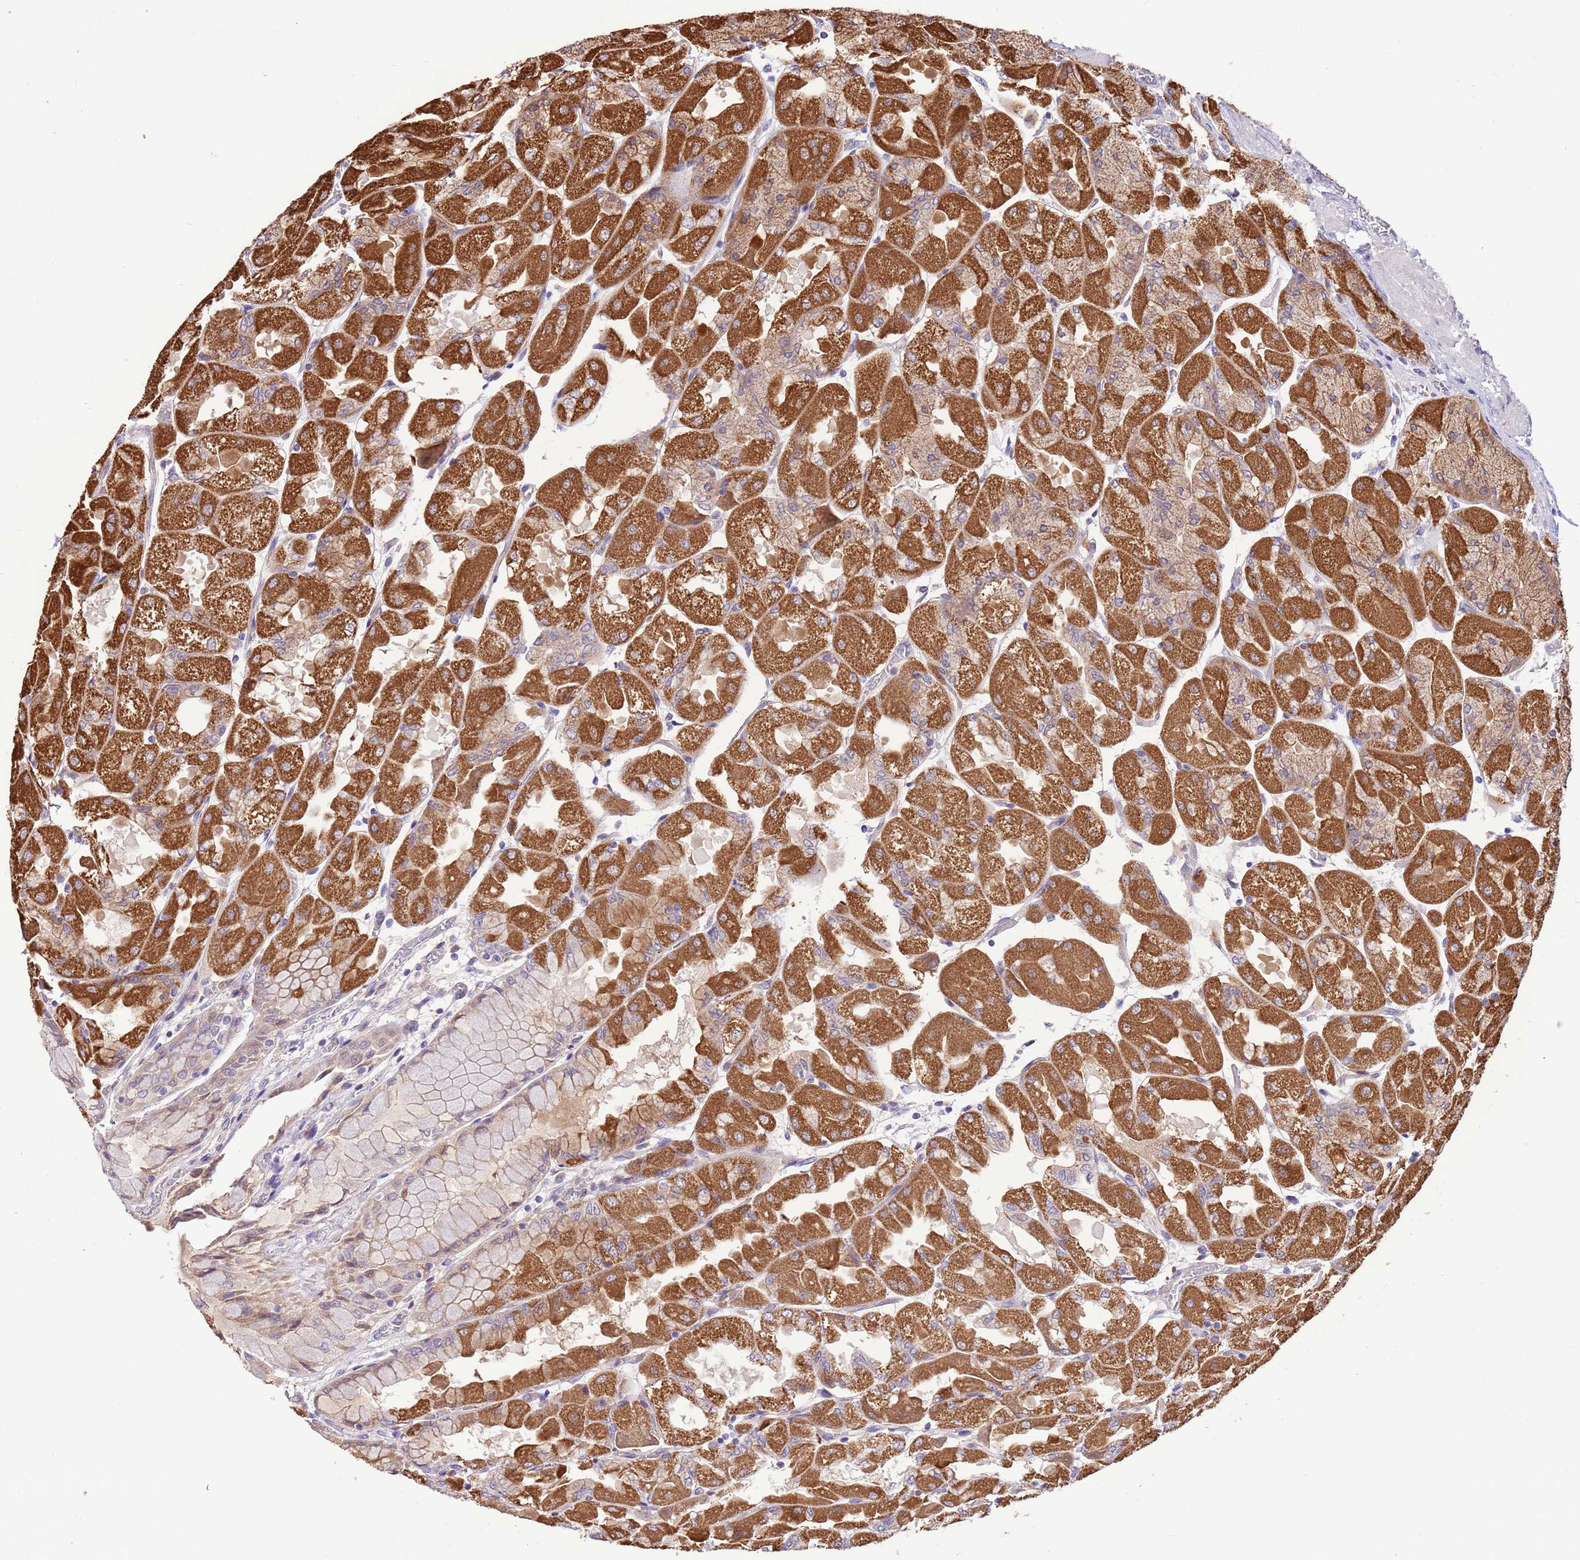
{"staining": {"intensity": "strong", "quantity": "25%-75%", "location": "cytoplasmic/membranous"}, "tissue": "stomach", "cell_type": "Glandular cells", "image_type": "normal", "snomed": [{"axis": "morphology", "description": "Normal tissue, NOS"}, {"axis": "topography", "description": "Stomach"}], "caption": "A high-resolution histopathology image shows immunohistochemistry (IHC) staining of benign stomach, which reveals strong cytoplasmic/membranous positivity in approximately 25%-75% of glandular cells.", "gene": "COX17", "patient": {"sex": "female", "age": 61}}